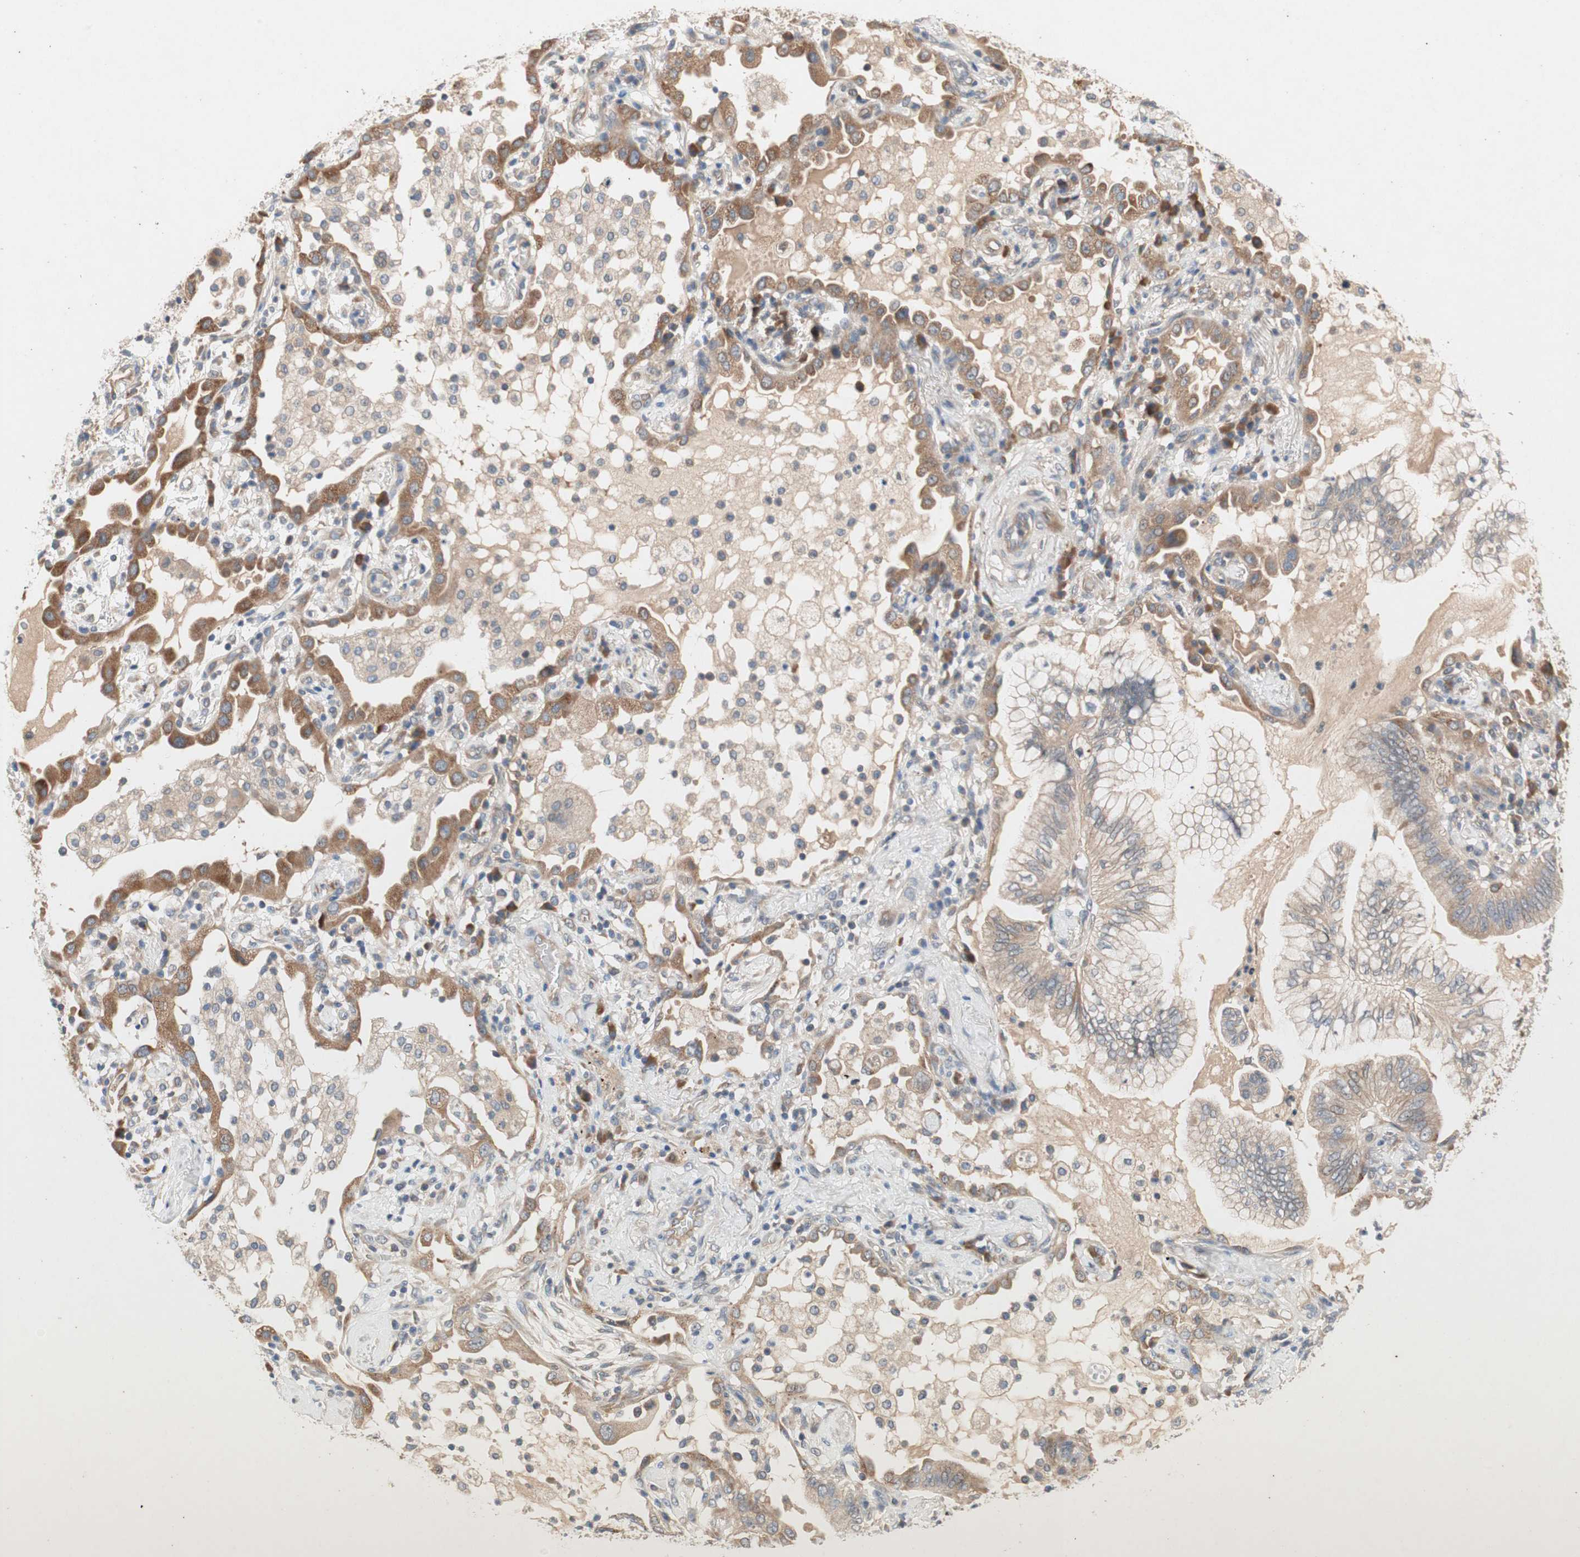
{"staining": {"intensity": "weak", "quantity": ">75%", "location": "cytoplasmic/membranous"}, "tissue": "lung cancer", "cell_type": "Tumor cells", "image_type": "cancer", "snomed": [{"axis": "morphology", "description": "Normal tissue, NOS"}, {"axis": "morphology", "description": "Adenocarcinoma, NOS"}, {"axis": "topography", "description": "Bronchus"}, {"axis": "topography", "description": "Lung"}], "caption": "Lung cancer (adenocarcinoma) tissue exhibits weak cytoplasmic/membranous staining in approximately >75% of tumor cells The staining is performed using DAB (3,3'-diaminobenzidine) brown chromogen to label protein expression. The nuclei are counter-stained blue using hematoxylin.", "gene": "NCLN", "patient": {"sex": "female", "age": 70}}